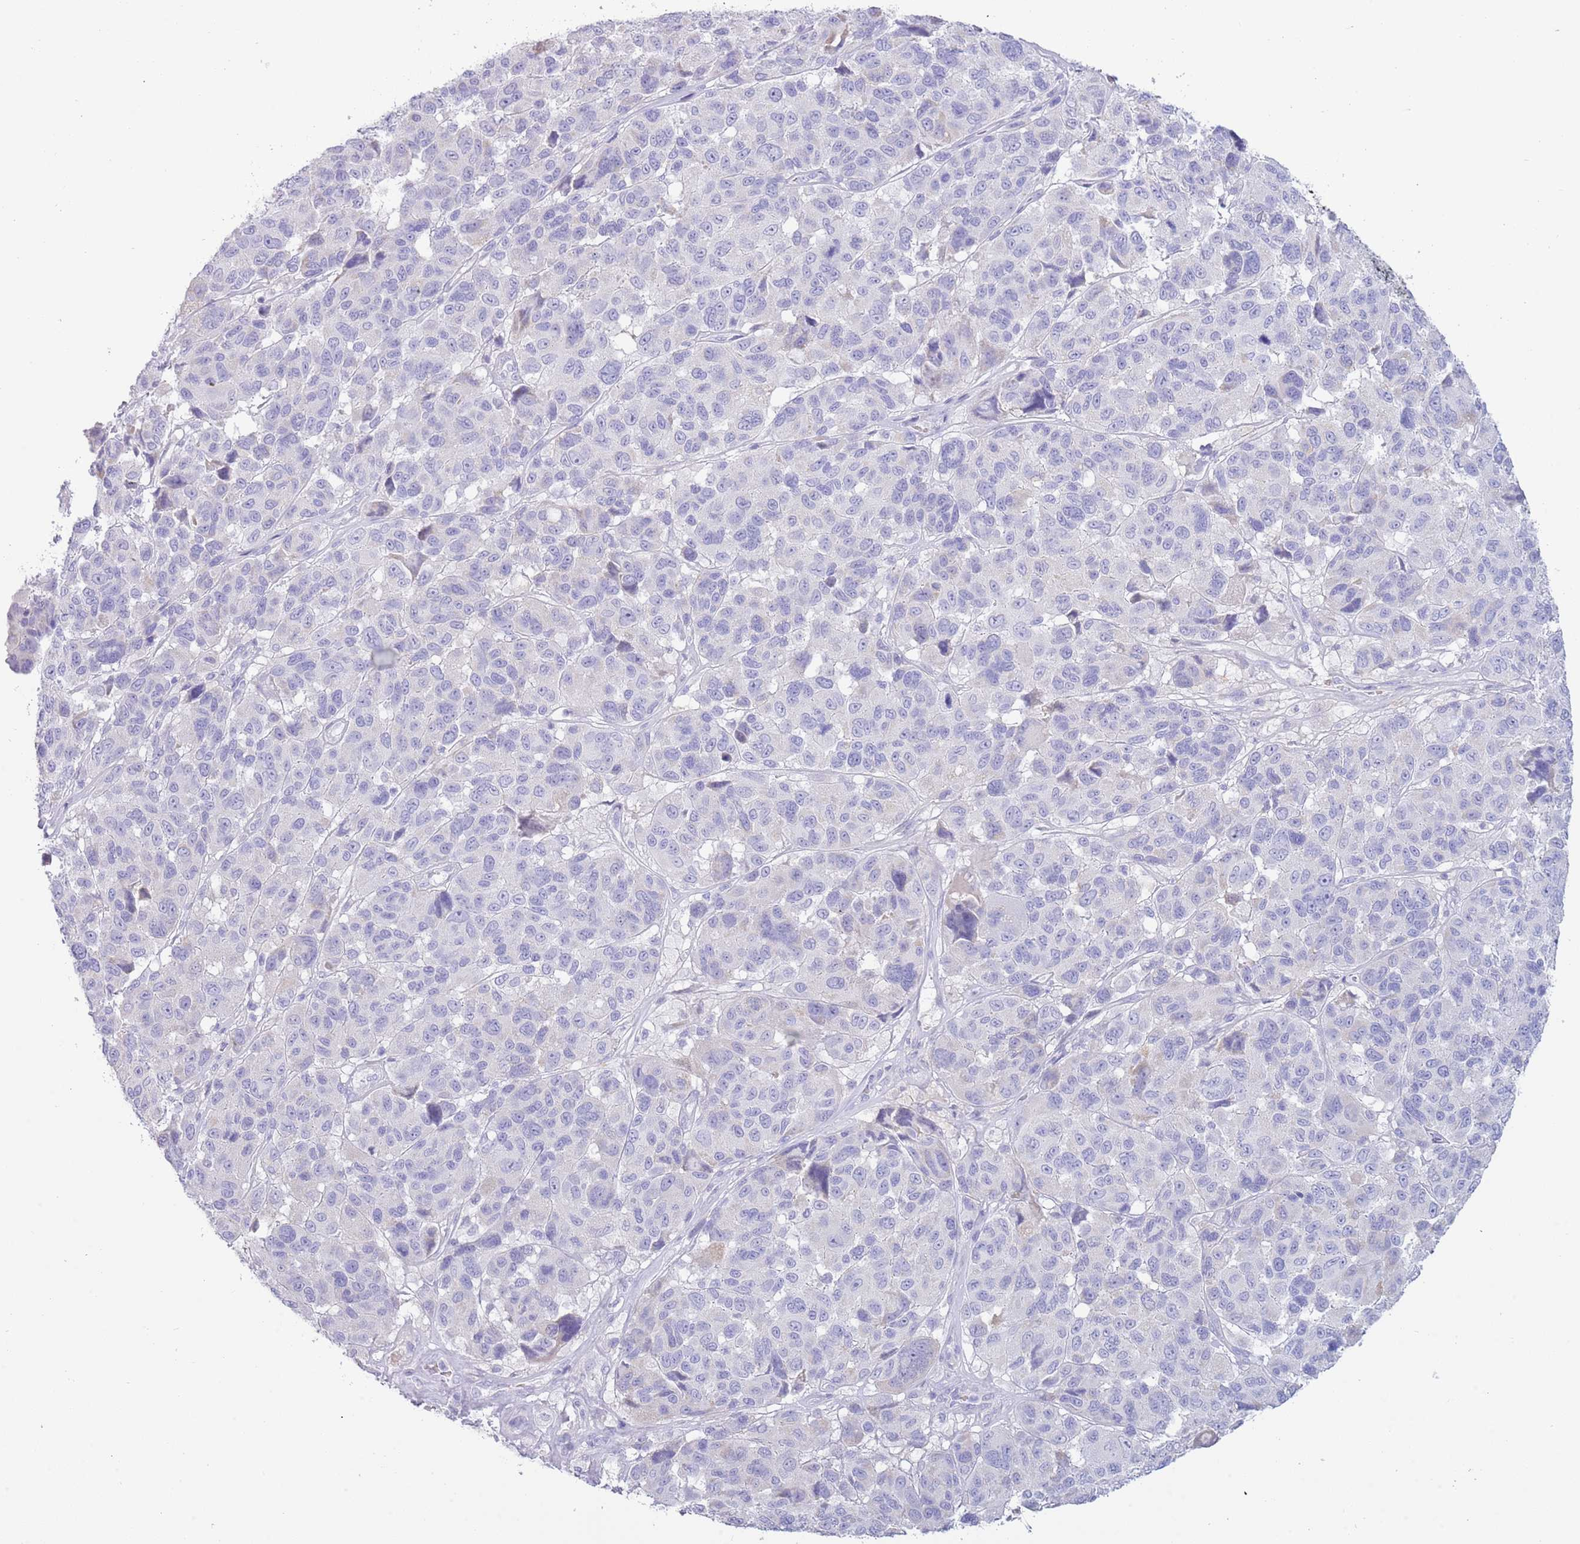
{"staining": {"intensity": "negative", "quantity": "none", "location": "none"}, "tissue": "melanoma", "cell_type": "Tumor cells", "image_type": "cancer", "snomed": [{"axis": "morphology", "description": "Malignant melanoma, NOS"}, {"axis": "topography", "description": "Skin"}], "caption": "Tumor cells are negative for brown protein staining in melanoma.", "gene": "ACR", "patient": {"sex": "female", "age": 66}}